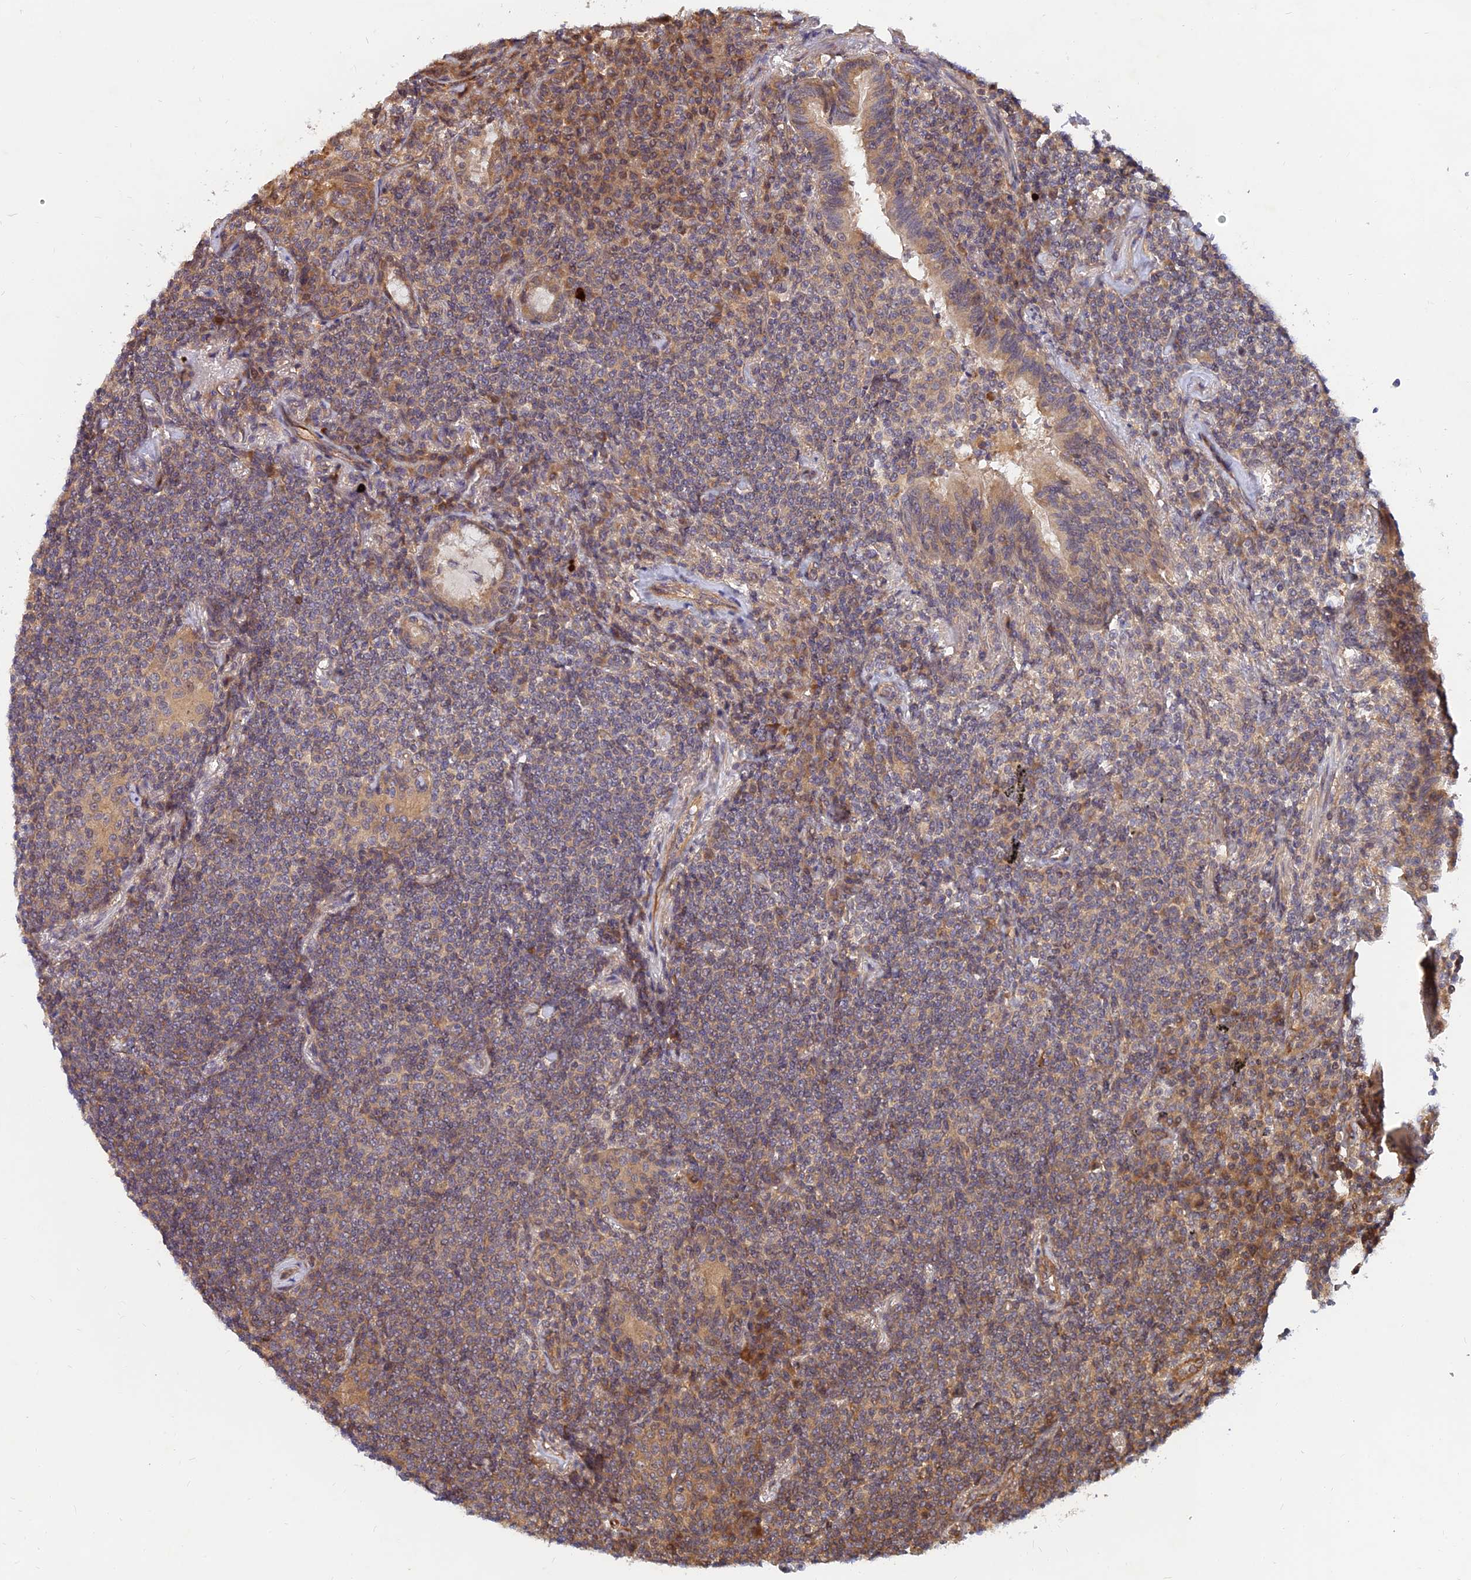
{"staining": {"intensity": "weak", "quantity": "25%-75%", "location": "cytoplasmic/membranous"}, "tissue": "lymphoma", "cell_type": "Tumor cells", "image_type": "cancer", "snomed": [{"axis": "morphology", "description": "Malignant lymphoma, non-Hodgkin's type, Low grade"}, {"axis": "topography", "description": "Lung"}], "caption": "Protein expression analysis of low-grade malignant lymphoma, non-Hodgkin's type reveals weak cytoplasmic/membranous positivity in about 25%-75% of tumor cells.", "gene": "WDR41", "patient": {"sex": "female", "age": 71}}